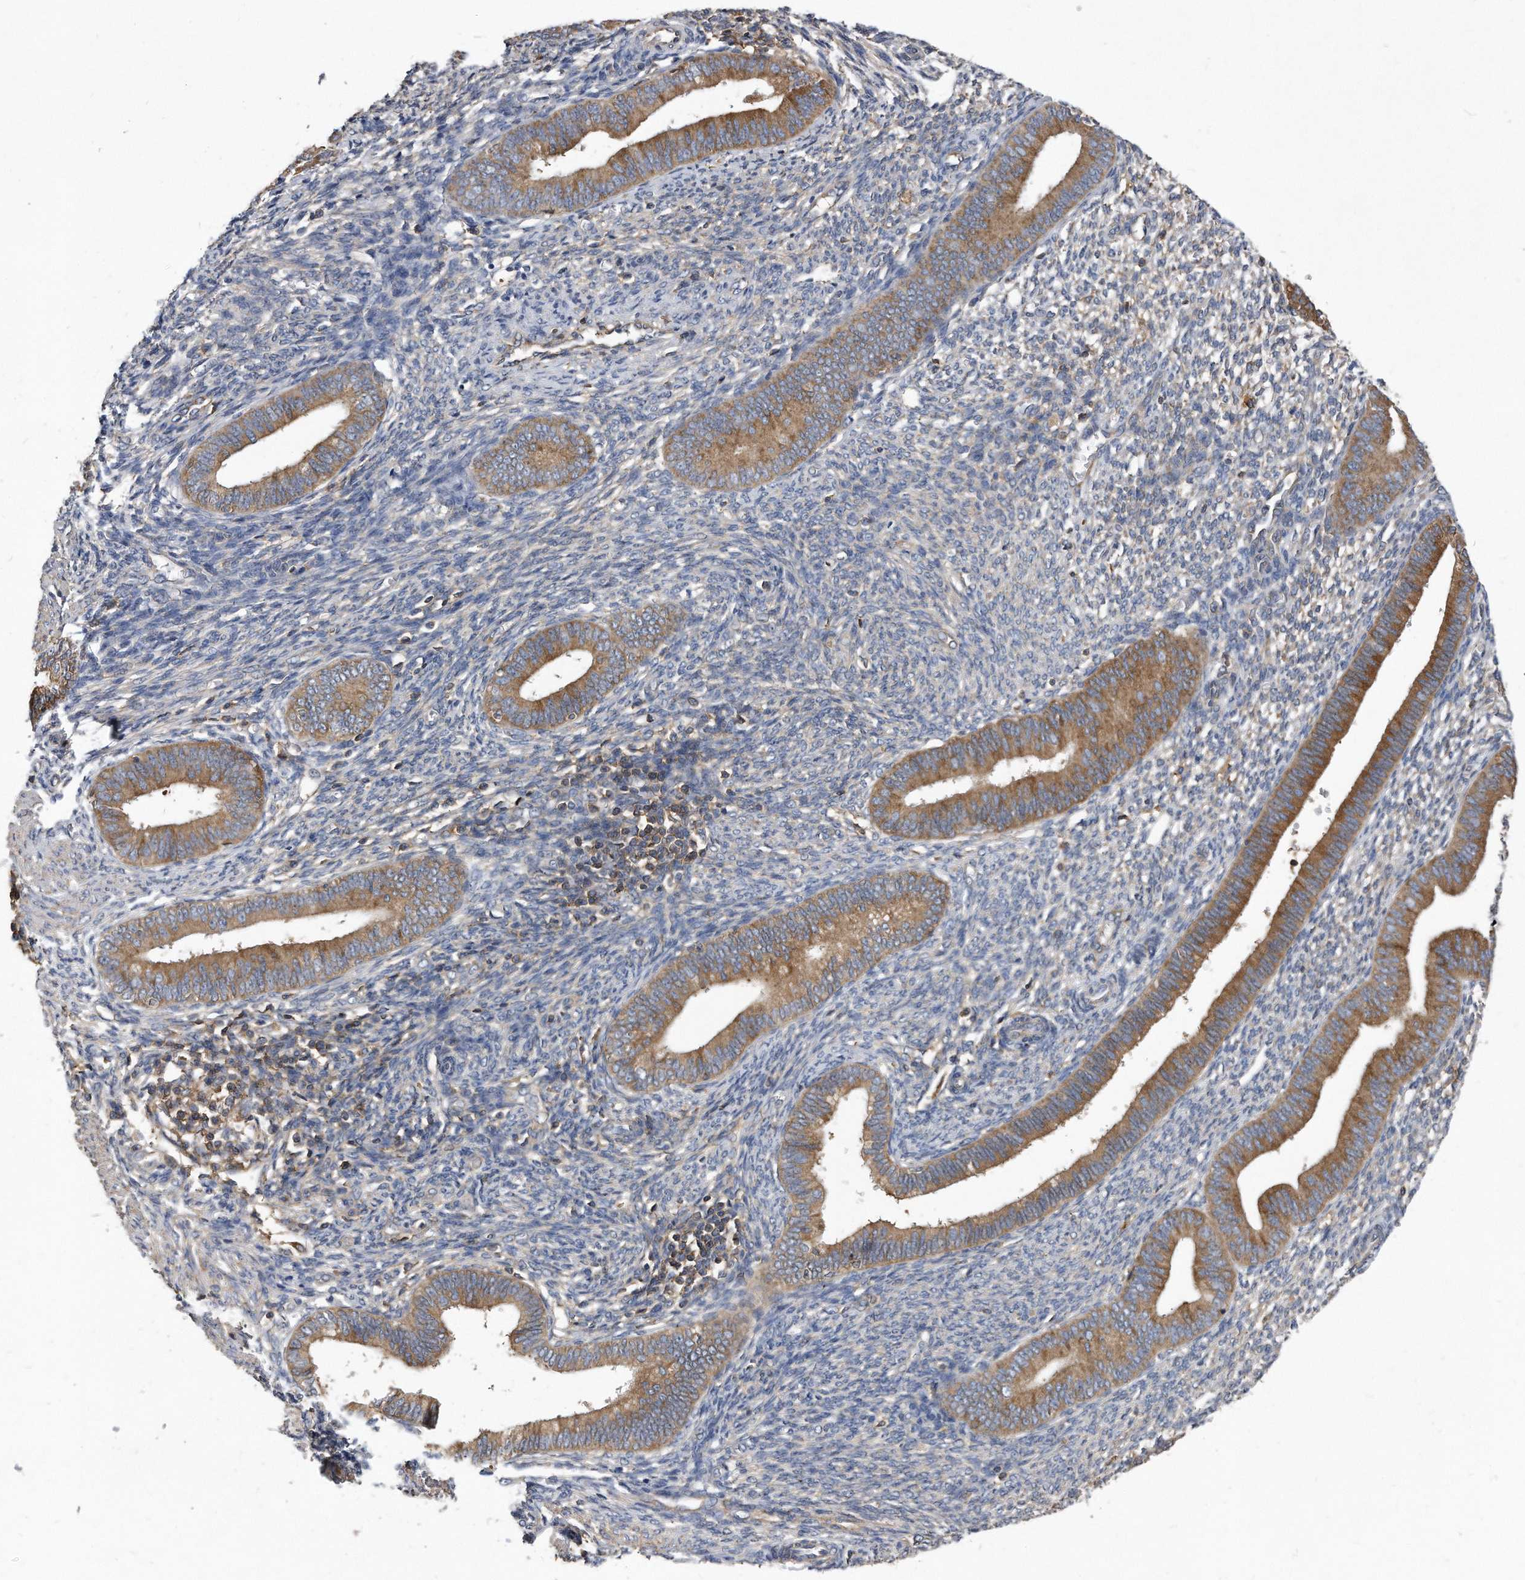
{"staining": {"intensity": "negative", "quantity": "none", "location": "none"}, "tissue": "endometrium", "cell_type": "Cells in endometrial stroma", "image_type": "normal", "snomed": [{"axis": "morphology", "description": "Normal tissue, NOS"}, {"axis": "topography", "description": "Endometrium"}], "caption": "This is a photomicrograph of immunohistochemistry (IHC) staining of unremarkable endometrium, which shows no positivity in cells in endometrial stroma.", "gene": "ATG5", "patient": {"sex": "female", "age": 46}}